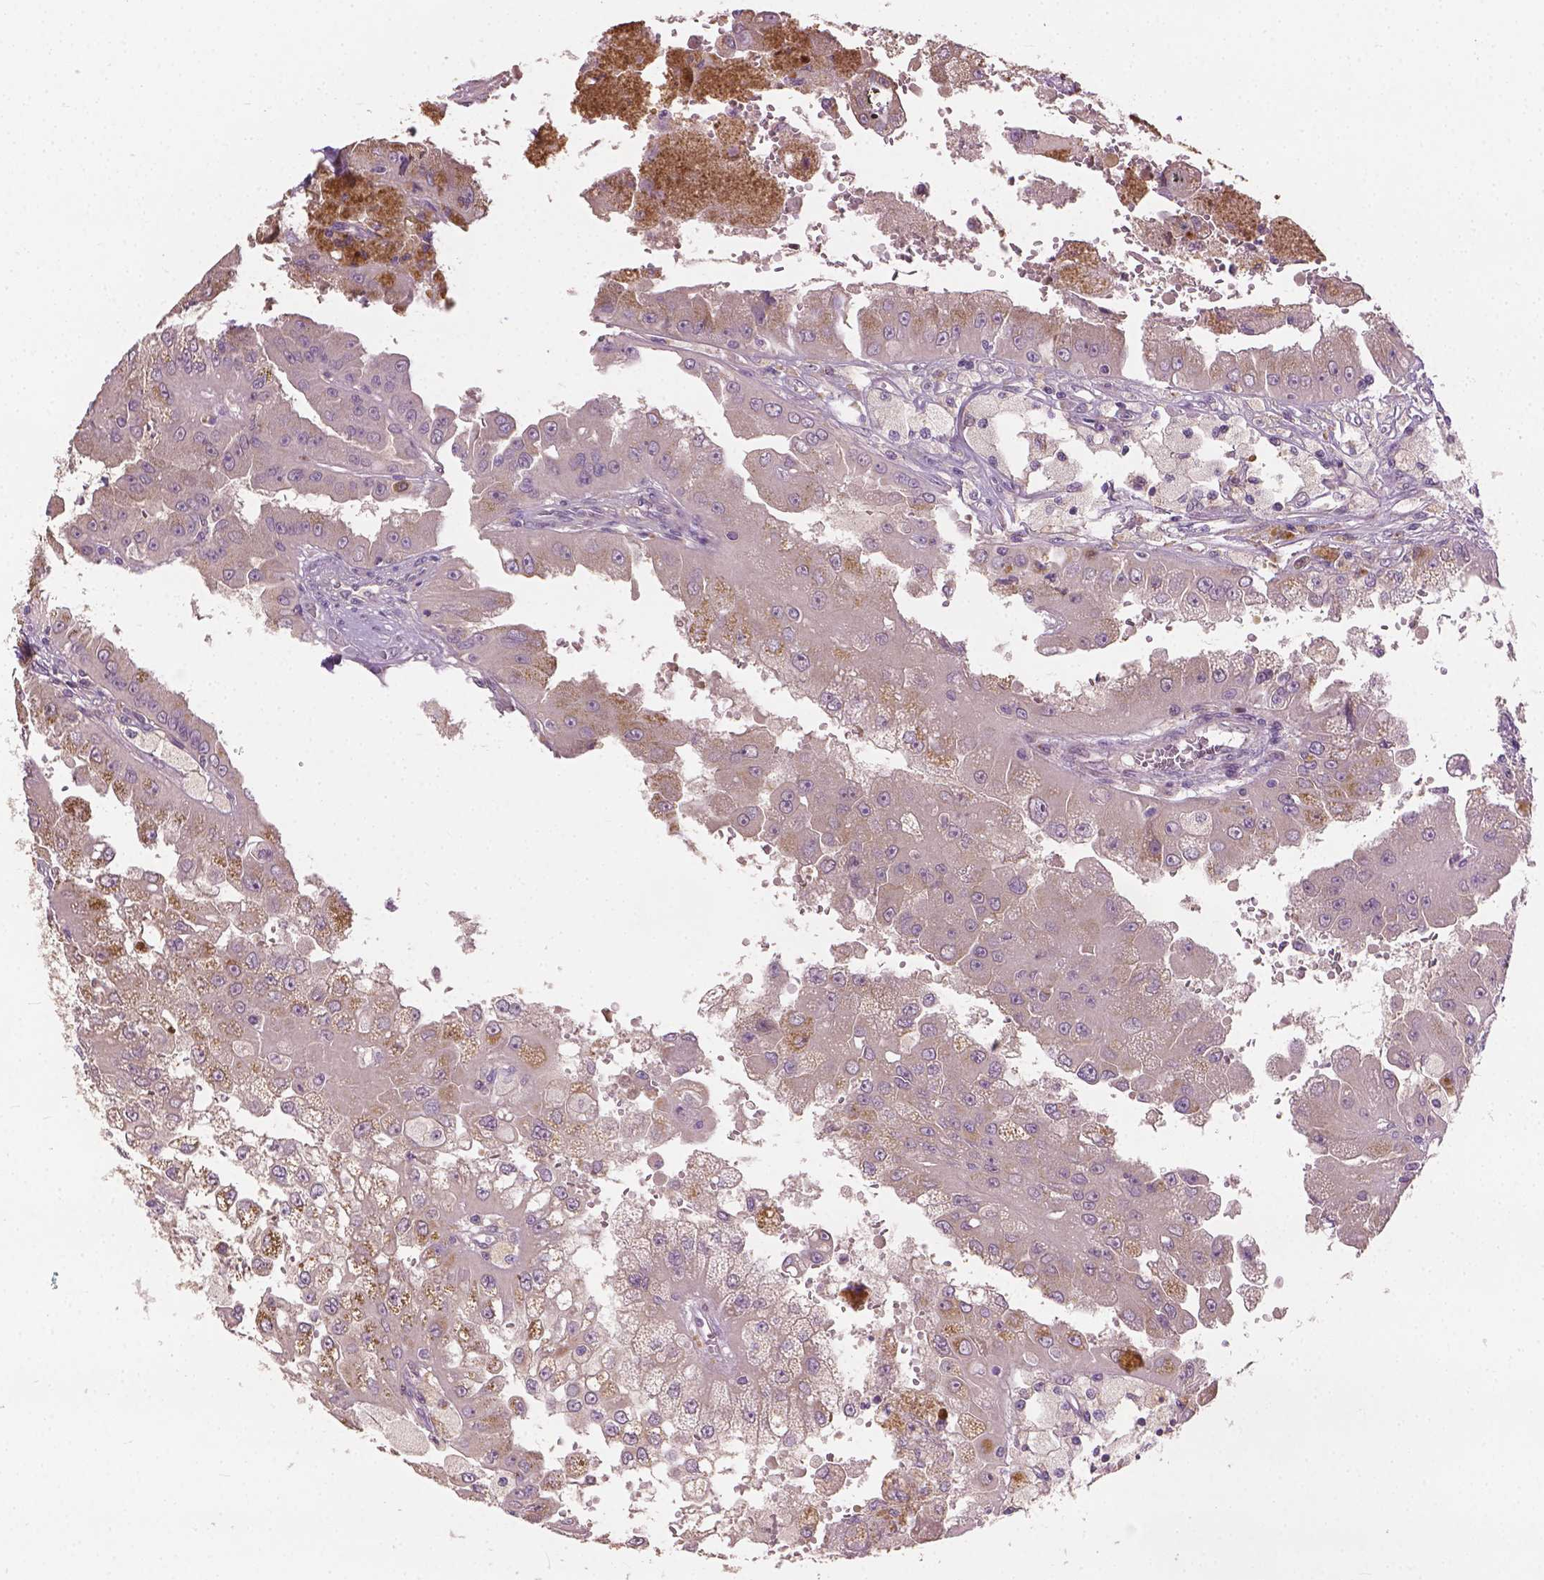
{"staining": {"intensity": "weak", "quantity": "<25%", "location": "cytoplasmic/membranous"}, "tissue": "renal cancer", "cell_type": "Tumor cells", "image_type": "cancer", "snomed": [{"axis": "morphology", "description": "Adenocarcinoma, NOS"}, {"axis": "topography", "description": "Kidney"}], "caption": "Renal cancer (adenocarcinoma) was stained to show a protein in brown. There is no significant expression in tumor cells.", "gene": "KRT17", "patient": {"sex": "male", "age": 58}}